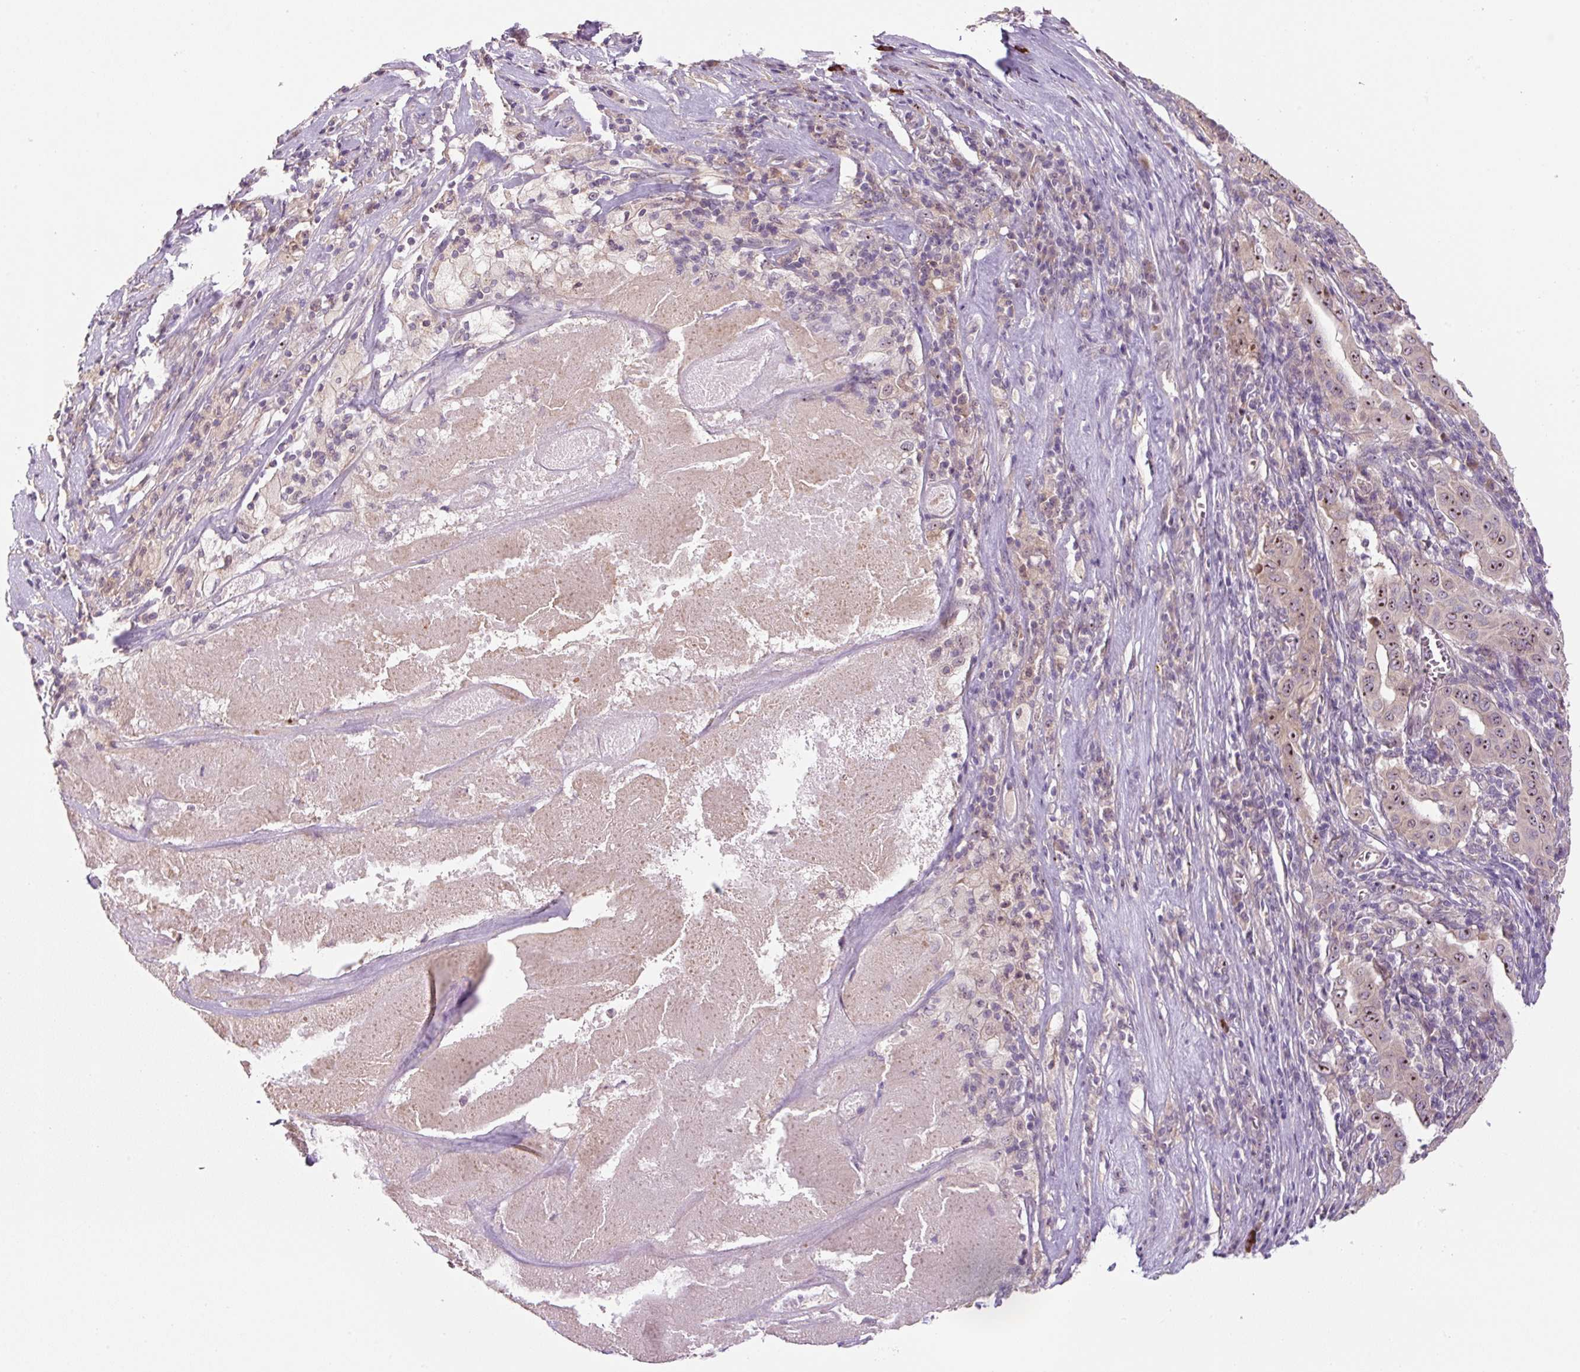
{"staining": {"intensity": "moderate", "quantity": "25%-75%", "location": "nuclear"}, "tissue": "pancreatic cancer", "cell_type": "Tumor cells", "image_type": "cancer", "snomed": [{"axis": "morphology", "description": "Adenocarcinoma, NOS"}, {"axis": "topography", "description": "Pancreas"}], "caption": "Moderate nuclear protein staining is identified in approximately 25%-75% of tumor cells in pancreatic adenocarcinoma.", "gene": "TMEM151B", "patient": {"sex": "male", "age": 63}}